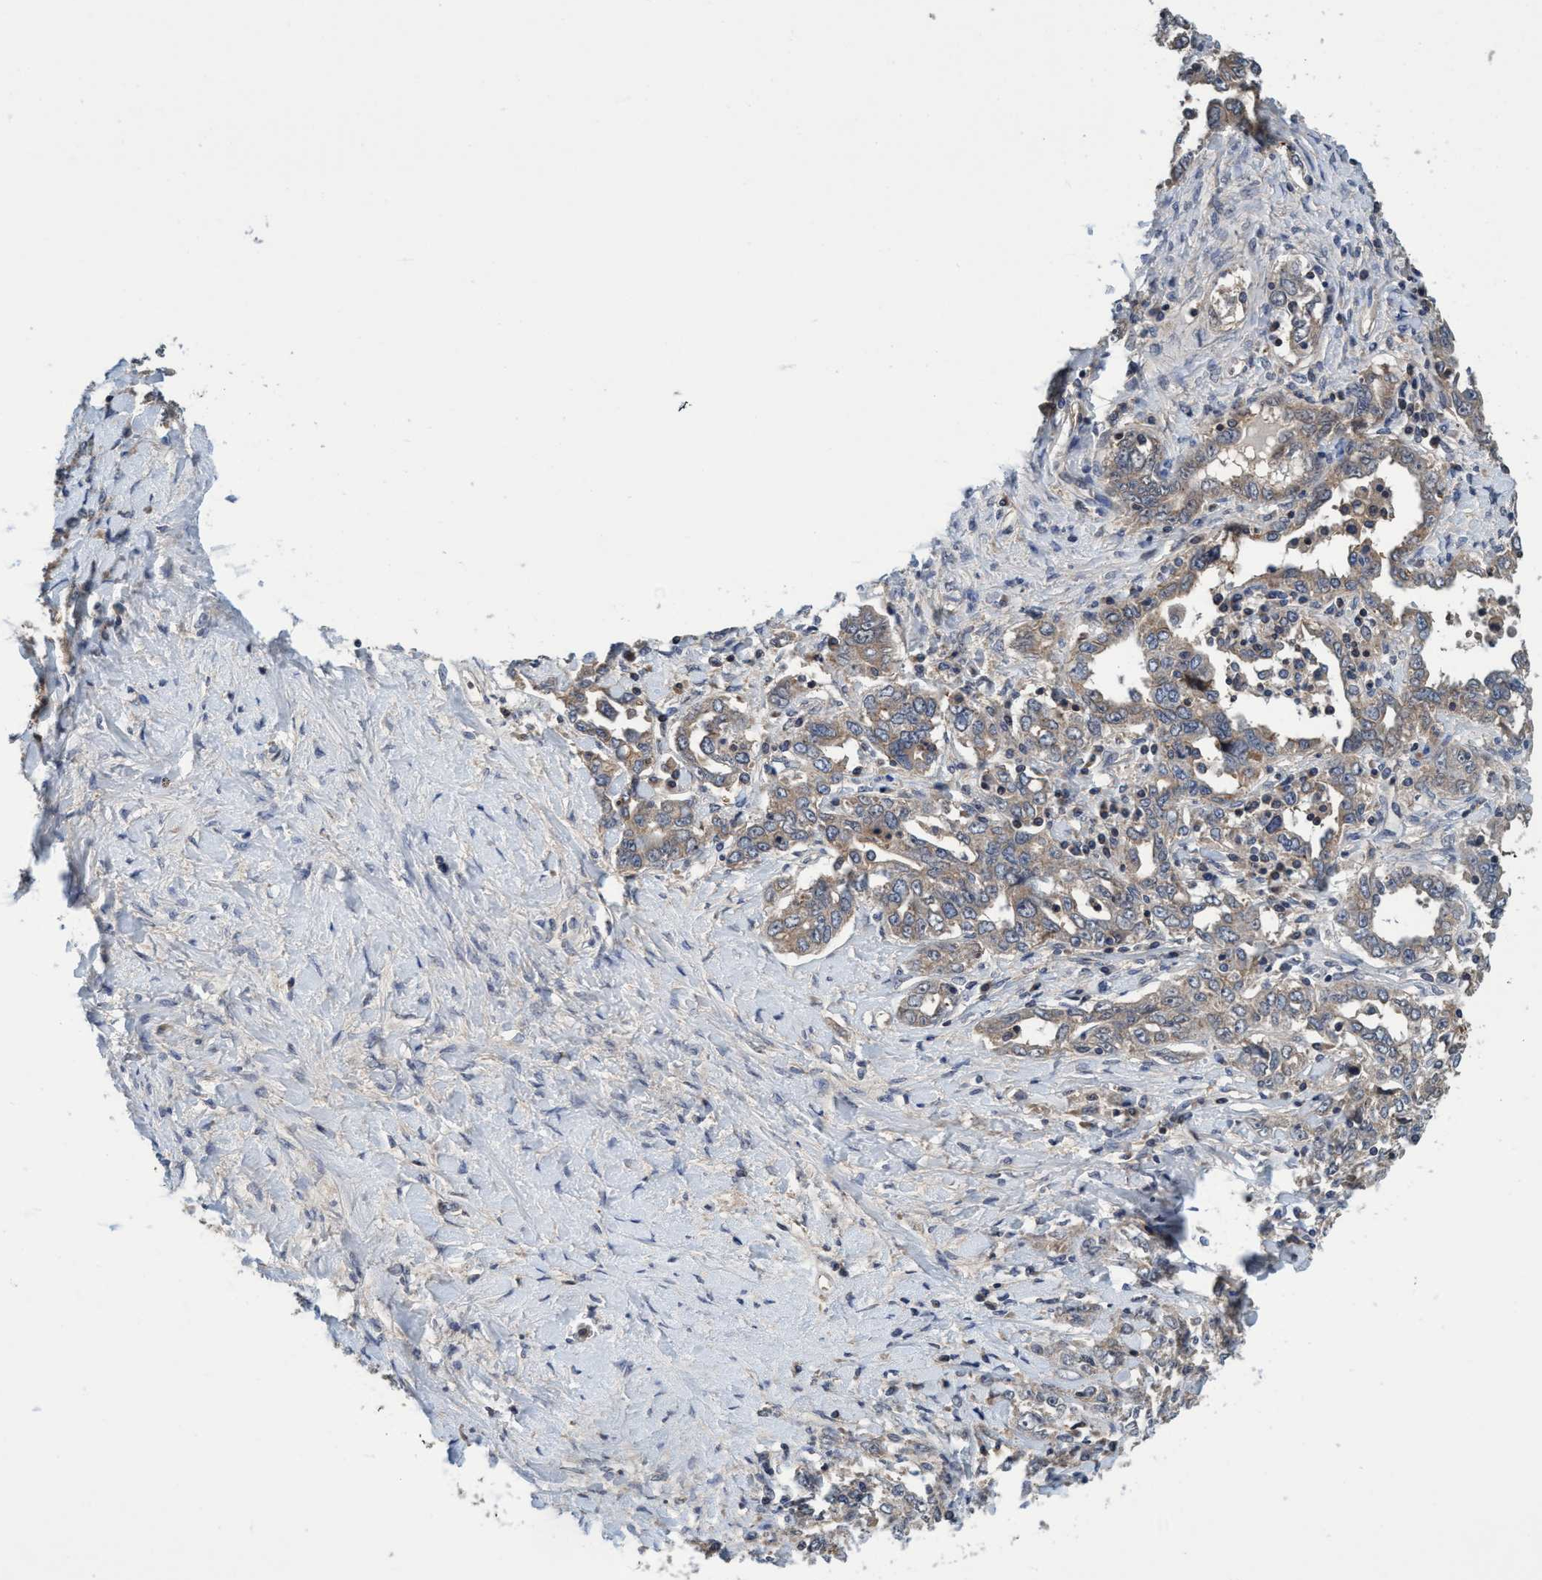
{"staining": {"intensity": "weak", "quantity": ">75%", "location": "cytoplasmic/membranous"}, "tissue": "ovarian cancer", "cell_type": "Tumor cells", "image_type": "cancer", "snomed": [{"axis": "morphology", "description": "Carcinoma, endometroid"}, {"axis": "topography", "description": "Ovary"}], "caption": "Tumor cells reveal weak cytoplasmic/membranous expression in about >75% of cells in ovarian cancer. (Brightfield microscopy of DAB IHC at high magnification).", "gene": "CALCOCO2", "patient": {"sex": "female", "age": 62}}